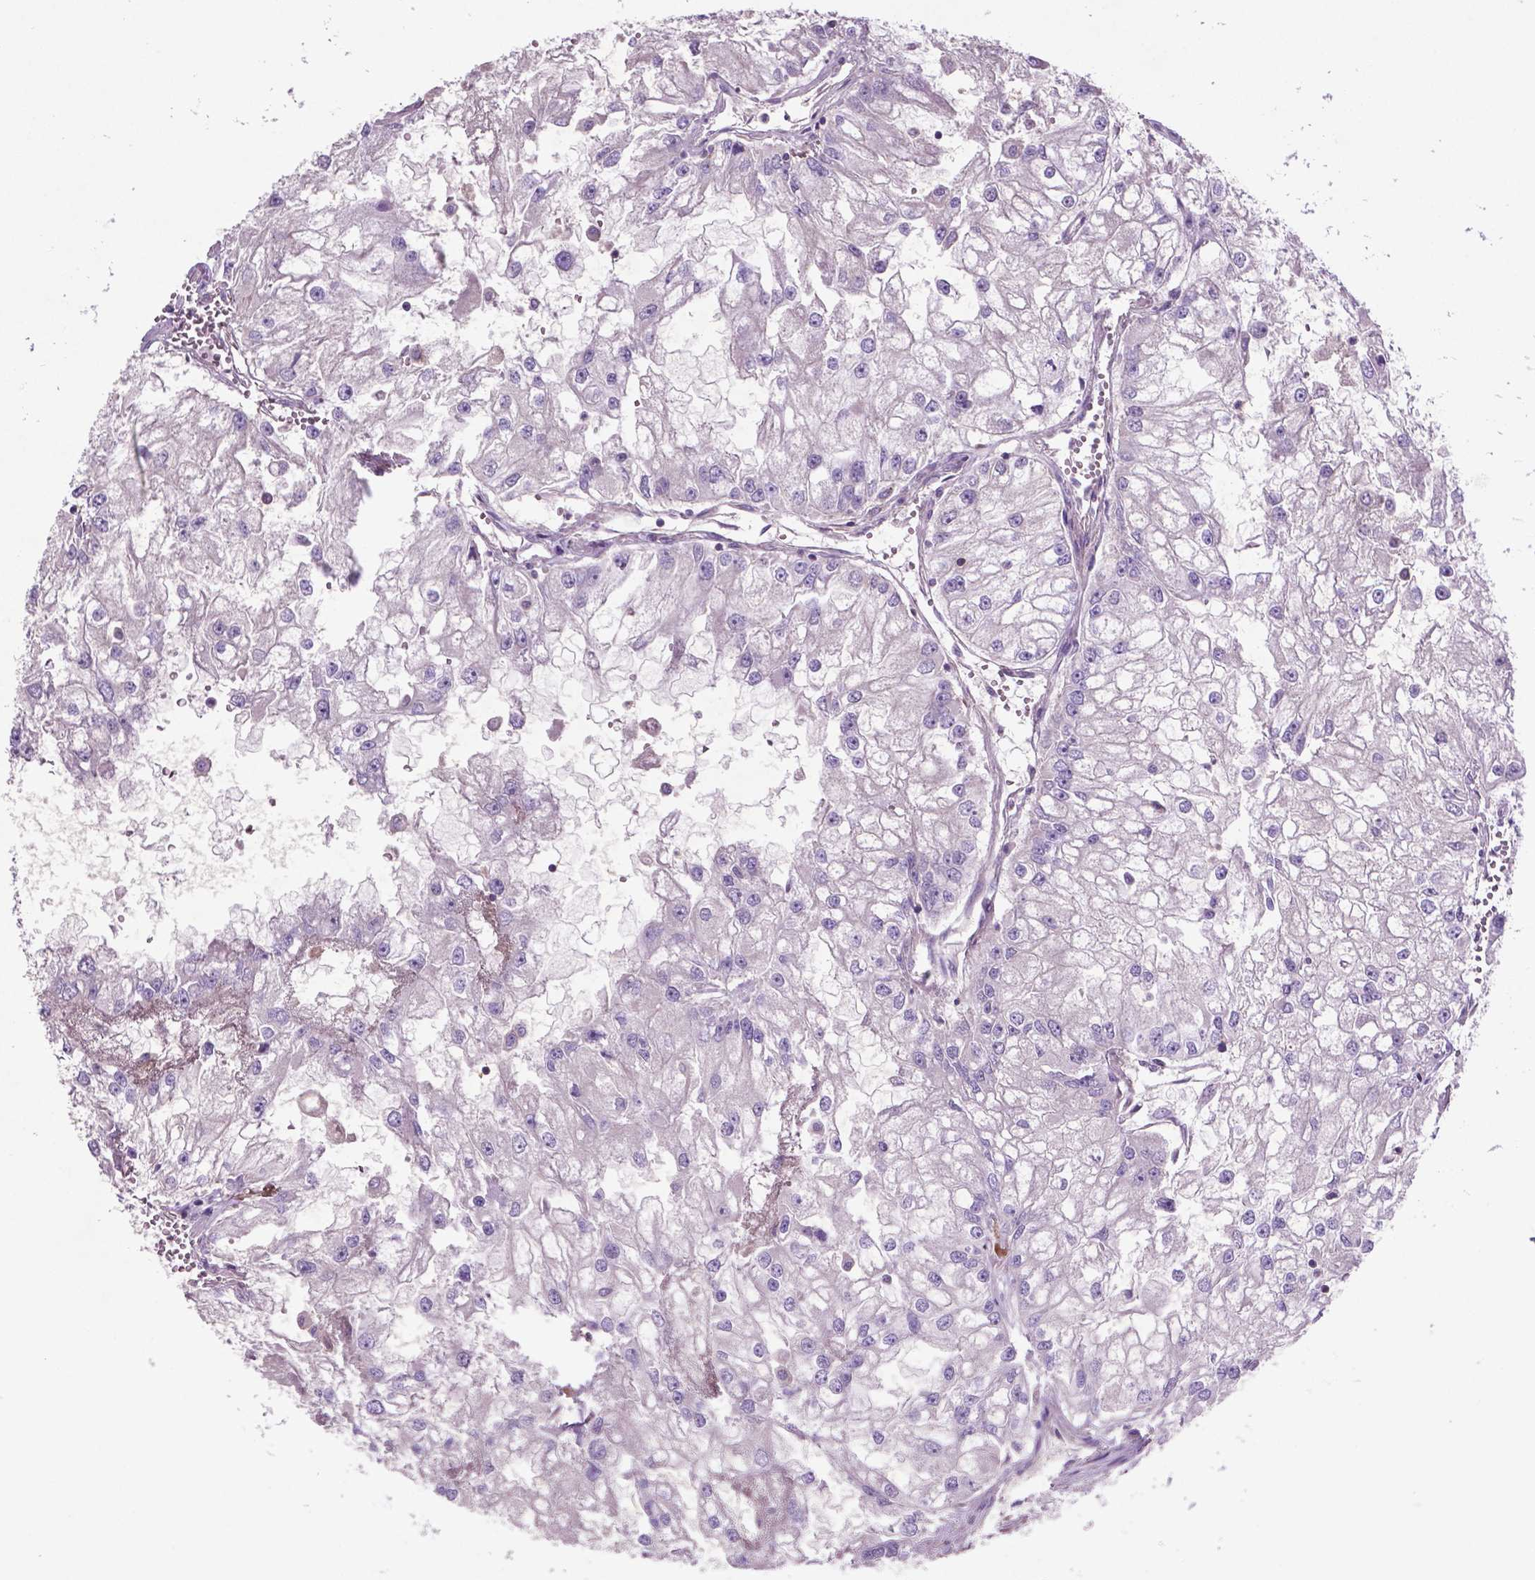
{"staining": {"intensity": "negative", "quantity": "none", "location": "none"}, "tissue": "renal cancer", "cell_type": "Tumor cells", "image_type": "cancer", "snomed": [{"axis": "morphology", "description": "Adenocarcinoma, NOS"}, {"axis": "topography", "description": "Kidney"}], "caption": "A high-resolution image shows immunohistochemistry (IHC) staining of renal adenocarcinoma, which demonstrates no significant staining in tumor cells.", "gene": "BMP4", "patient": {"sex": "male", "age": 59}}